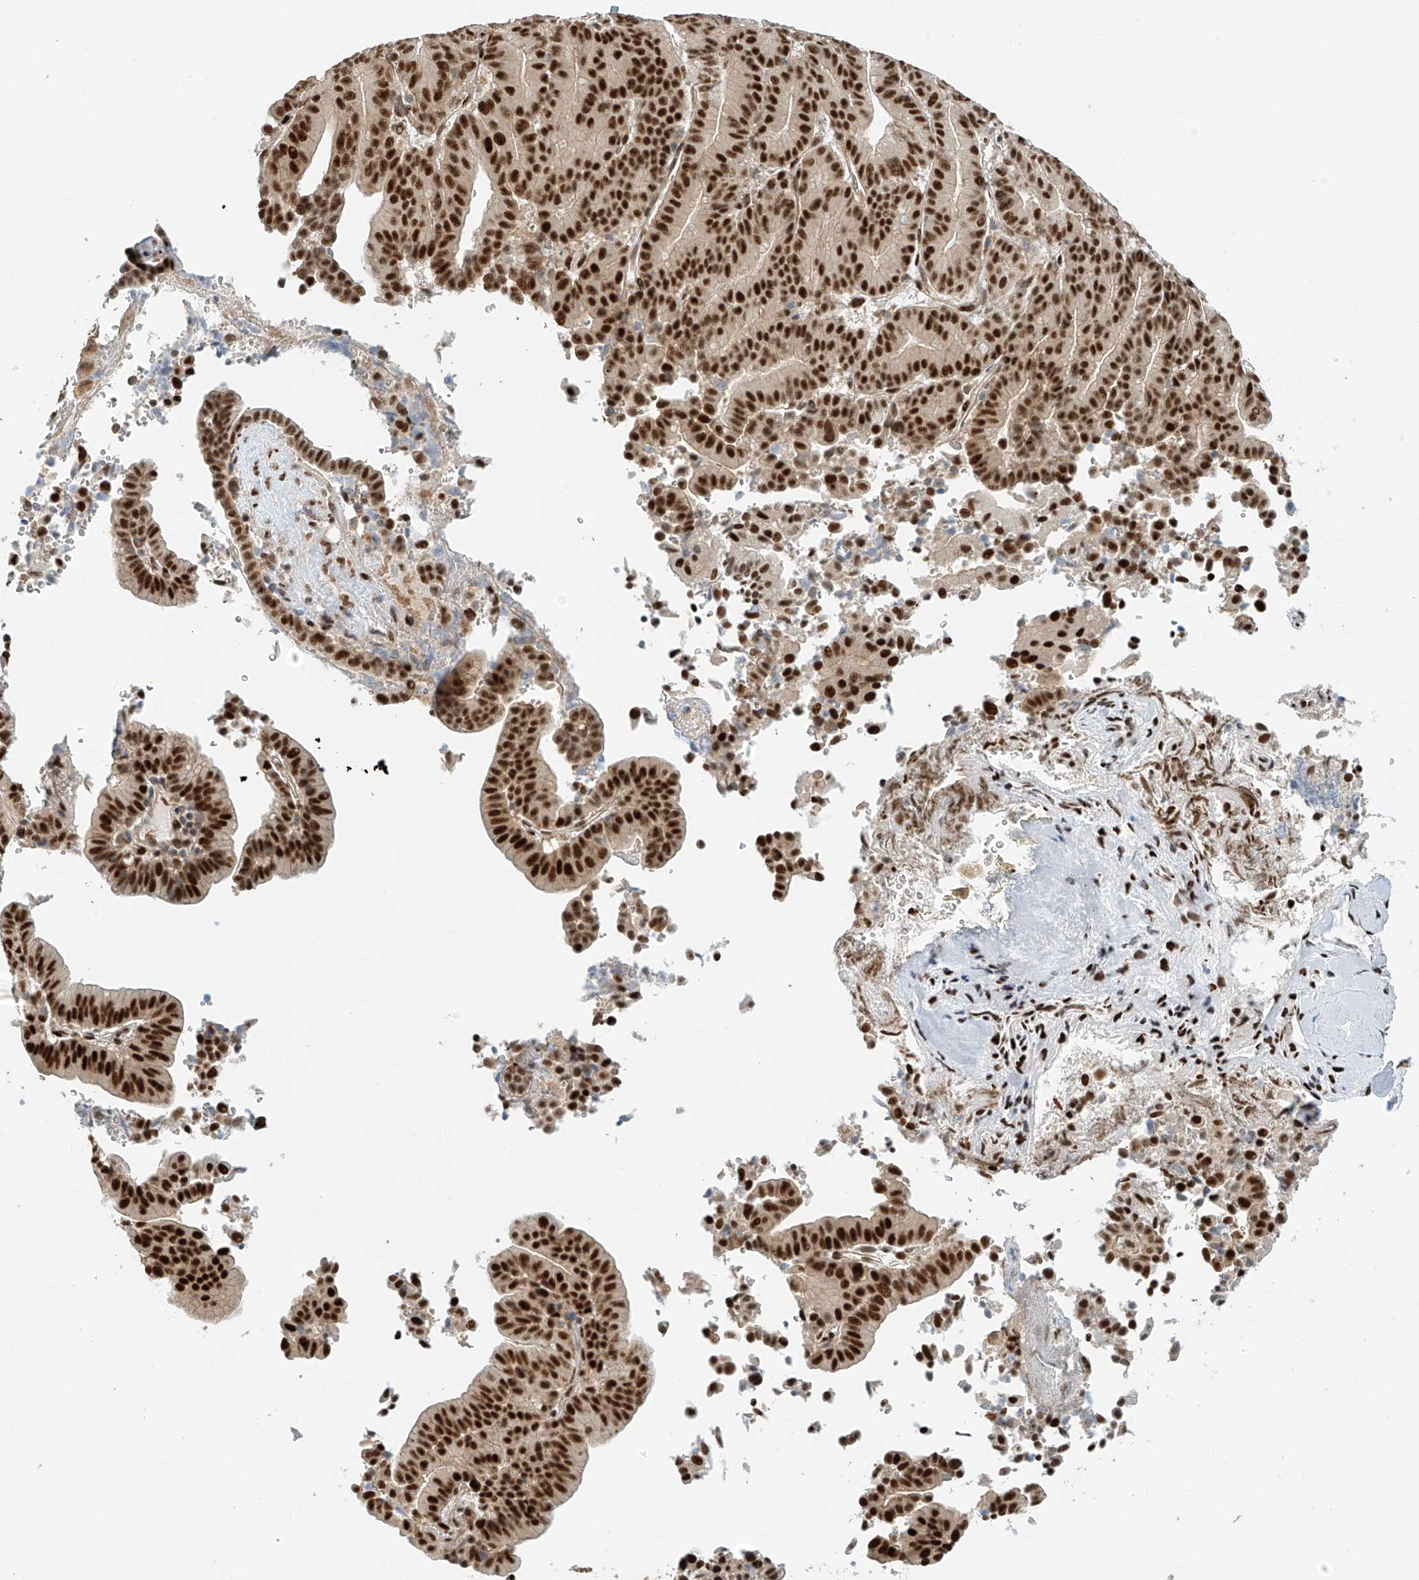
{"staining": {"intensity": "strong", "quantity": ">75%", "location": "nuclear"}, "tissue": "liver cancer", "cell_type": "Tumor cells", "image_type": "cancer", "snomed": [{"axis": "morphology", "description": "Cholangiocarcinoma"}, {"axis": "topography", "description": "Liver"}], "caption": "An image of human liver cancer (cholangiocarcinoma) stained for a protein displays strong nuclear brown staining in tumor cells.", "gene": "ZNF514", "patient": {"sex": "female", "age": 75}}